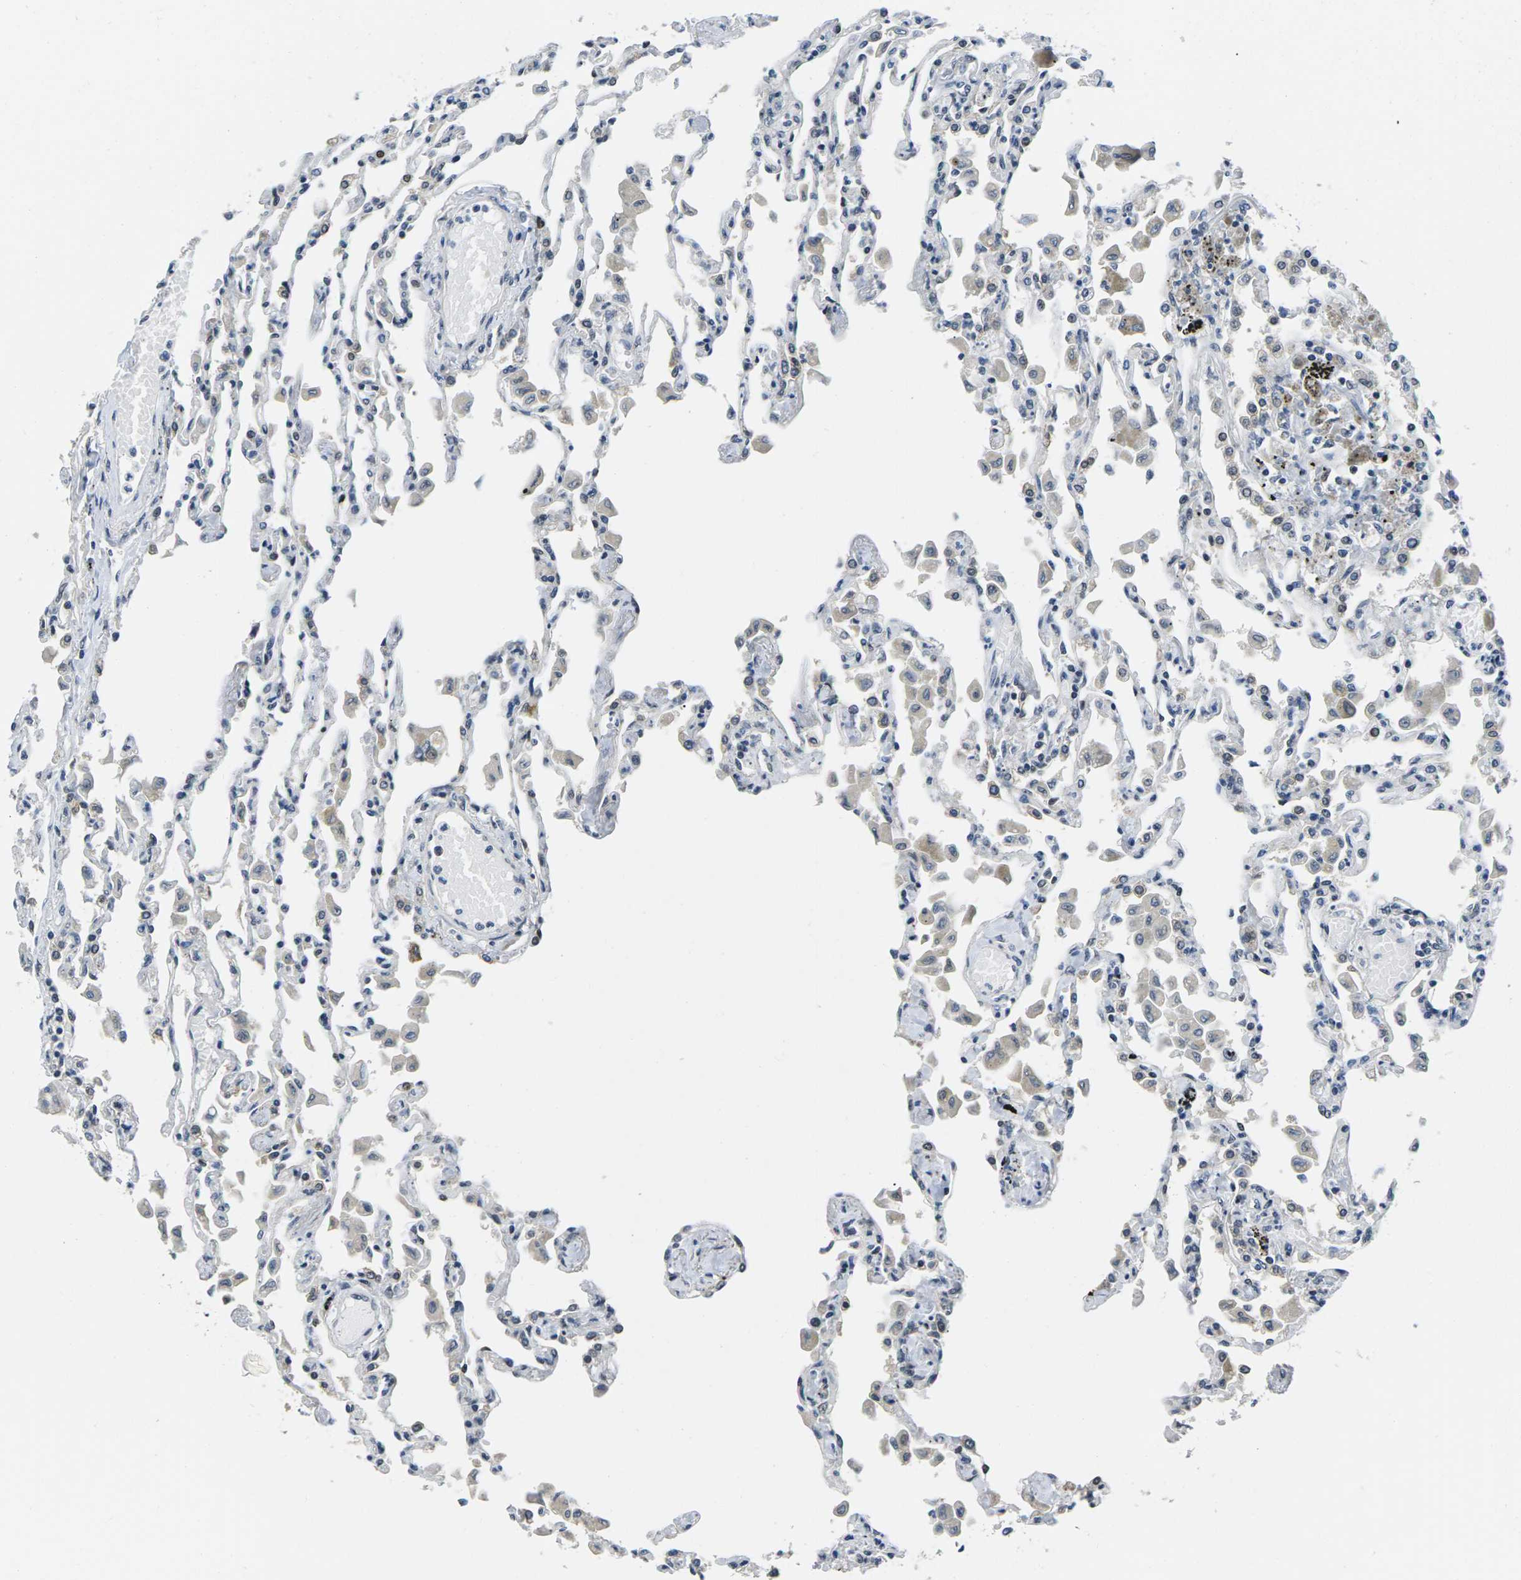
{"staining": {"intensity": "weak", "quantity": "<25%", "location": "nuclear"}, "tissue": "lung", "cell_type": "Alveolar cells", "image_type": "normal", "snomed": [{"axis": "morphology", "description": "Normal tissue, NOS"}, {"axis": "topography", "description": "Bronchus"}, {"axis": "topography", "description": "Lung"}], "caption": "IHC photomicrograph of benign lung: lung stained with DAB (3,3'-diaminobenzidine) shows no significant protein expression in alveolar cells. (IHC, brightfield microscopy, high magnification).", "gene": "NSRP1", "patient": {"sex": "female", "age": 49}}